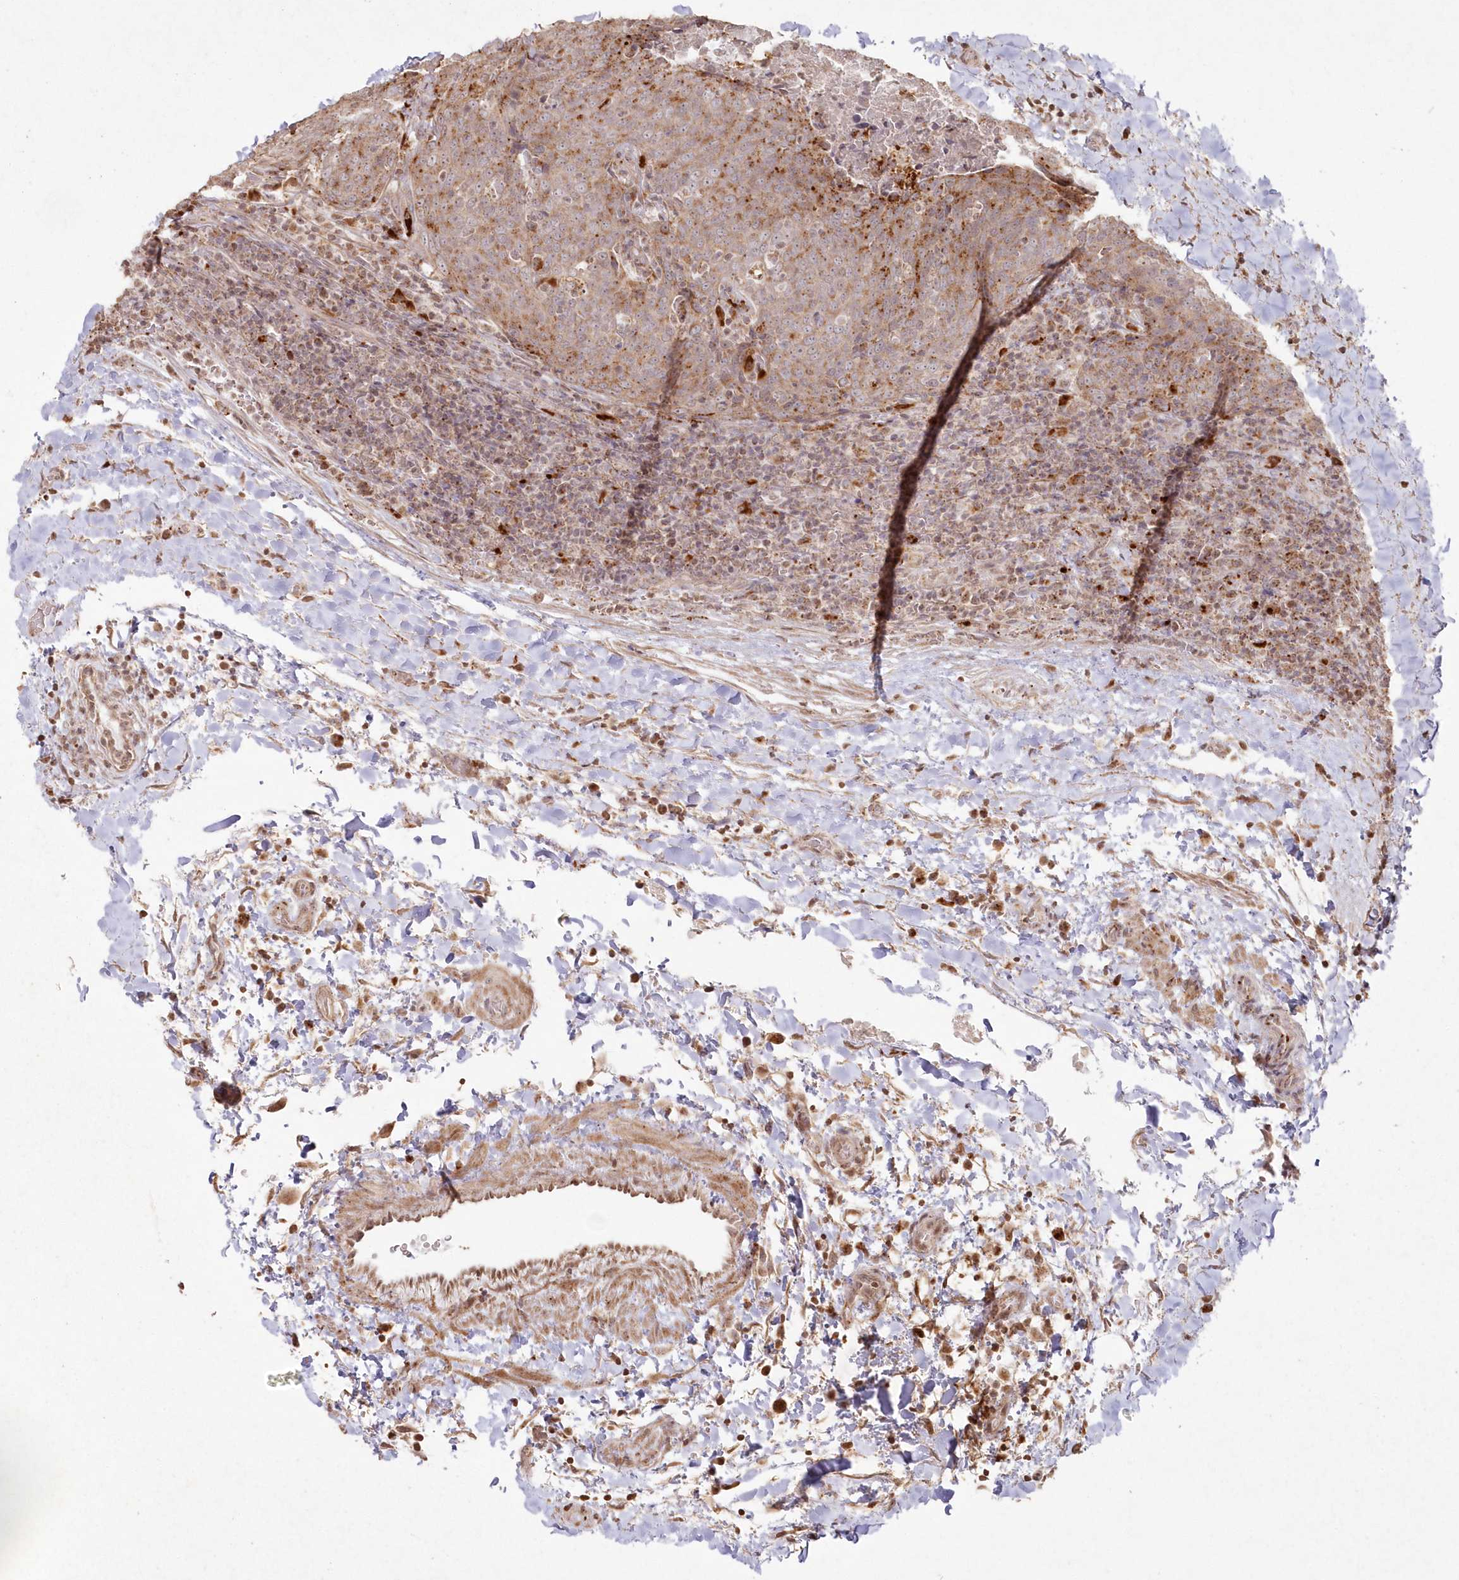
{"staining": {"intensity": "moderate", "quantity": ">75%", "location": "cytoplasmic/membranous"}, "tissue": "head and neck cancer", "cell_type": "Tumor cells", "image_type": "cancer", "snomed": [{"axis": "morphology", "description": "Squamous cell carcinoma, NOS"}, {"axis": "morphology", "description": "Squamous cell carcinoma, metastatic, NOS"}, {"axis": "topography", "description": "Lymph node"}, {"axis": "topography", "description": "Head-Neck"}], "caption": "Immunohistochemical staining of human head and neck cancer demonstrates moderate cytoplasmic/membranous protein staining in about >75% of tumor cells.", "gene": "ARSB", "patient": {"sex": "male", "age": 62}}